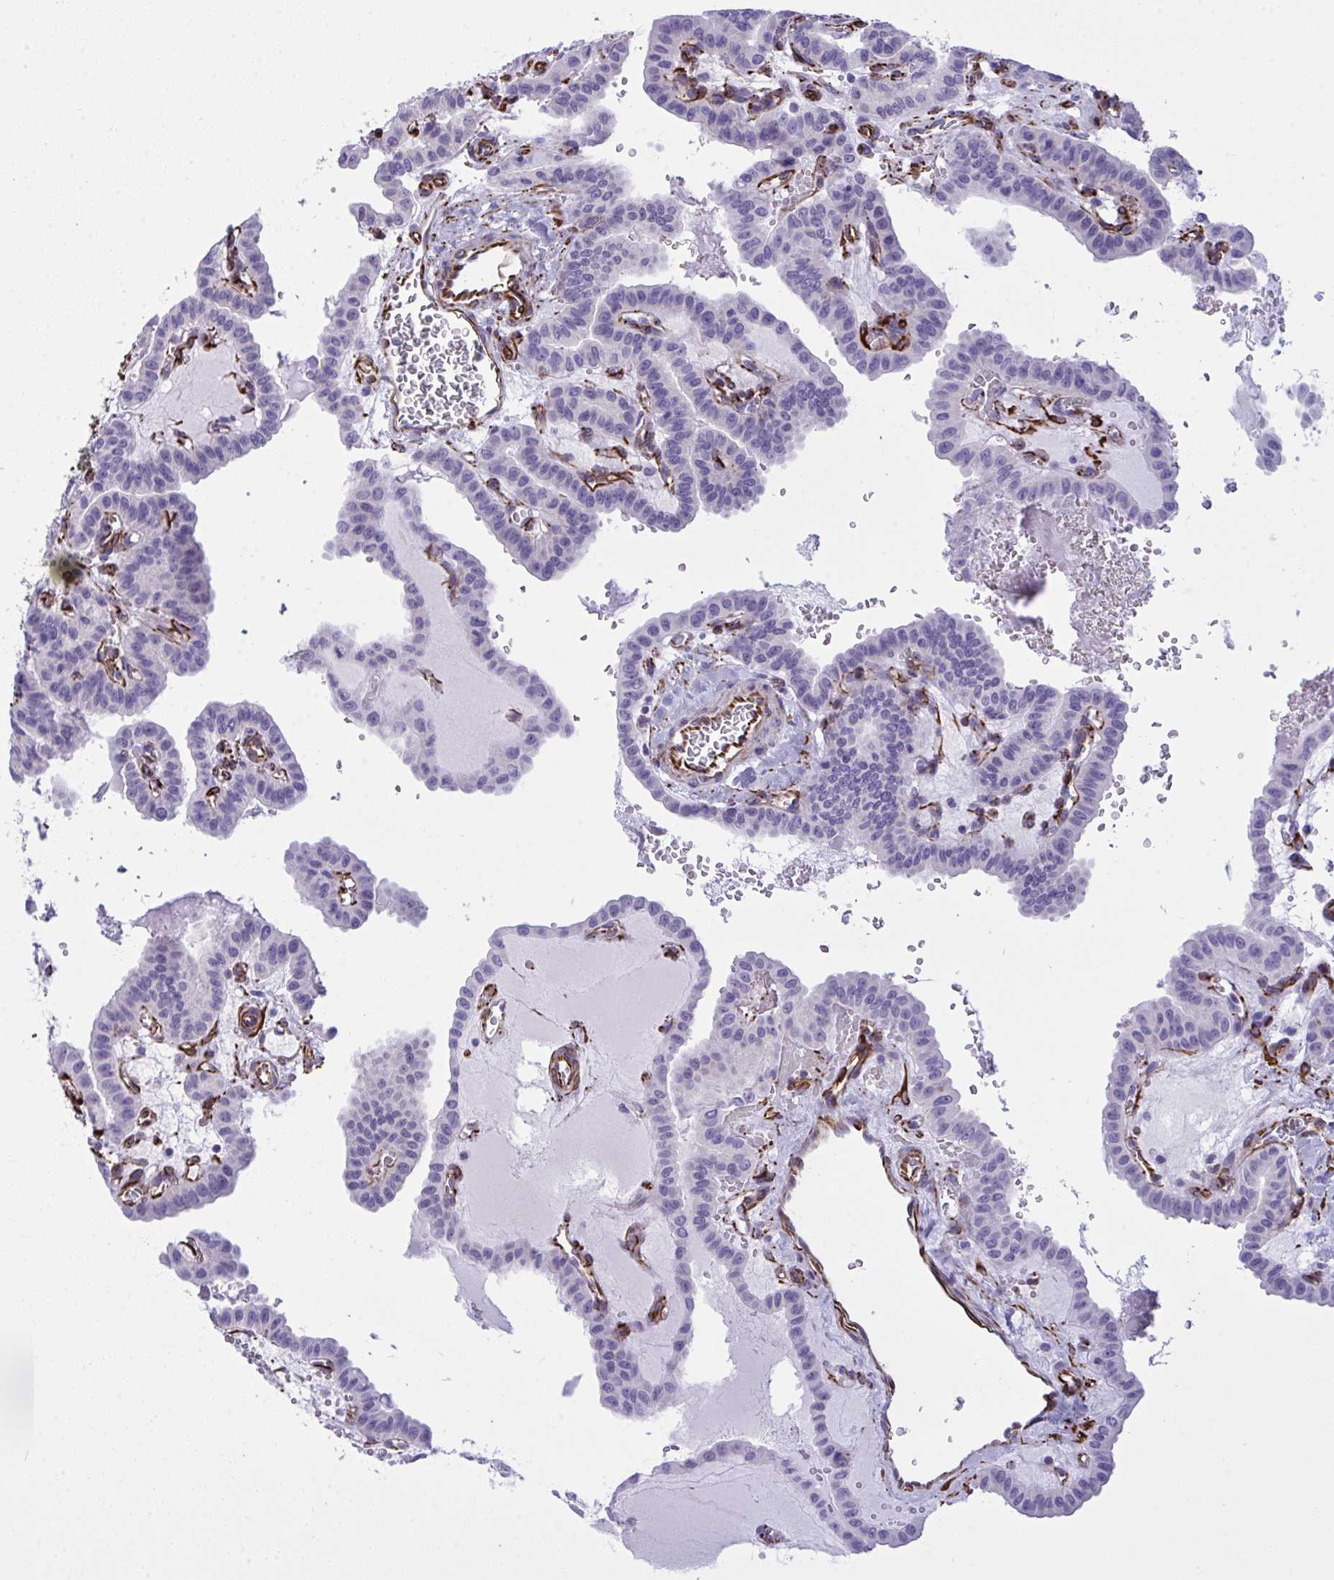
{"staining": {"intensity": "negative", "quantity": "none", "location": "none"}, "tissue": "thyroid cancer", "cell_type": "Tumor cells", "image_type": "cancer", "snomed": [{"axis": "morphology", "description": "Papillary adenocarcinoma, NOS"}, {"axis": "topography", "description": "Thyroid gland"}], "caption": "IHC image of neoplastic tissue: thyroid papillary adenocarcinoma stained with DAB (3,3'-diaminobenzidine) shows no significant protein expression in tumor cells.", "gene": "SLC35B1", "patient": {"sex": "male", "age": 87}}